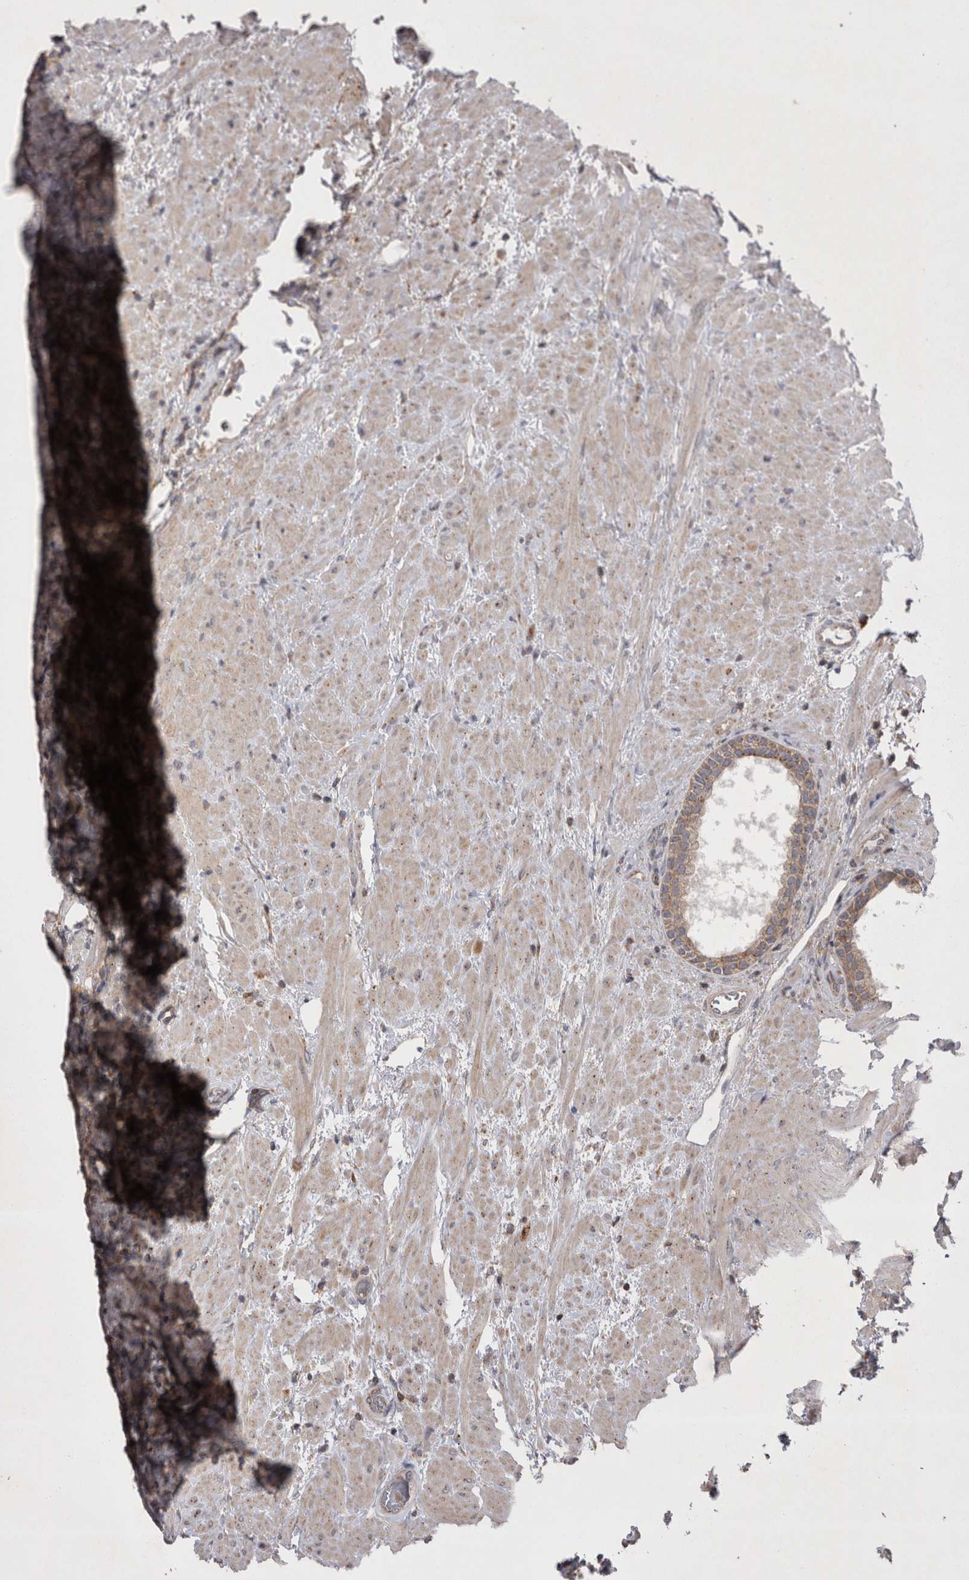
{"staining": {"intensity": "moderate", "quantity": "25%-75%", "location": "cytoplasmic/membranous"}, "tissue": "prostate", "cell_type": "Glandular cells", "image_type": "normal", "snomed": [{"axis": "morphology", "description": "Normal tissue, NOS"}, {"axis": "topography", "description": "Prostate"}], "caption": "IHC photomicrograph of unremarkable prostate: prostate stained using immunohistochemistry (IHC) displays medium levels of moderate protein expression localized specifically in the cytoplasmic/membranous of glandular cells, appearing as a cytoplasmic/membranous brown color.", "gene": "TSPOAP1", "patient": {"sex": "male", "age": 76}}